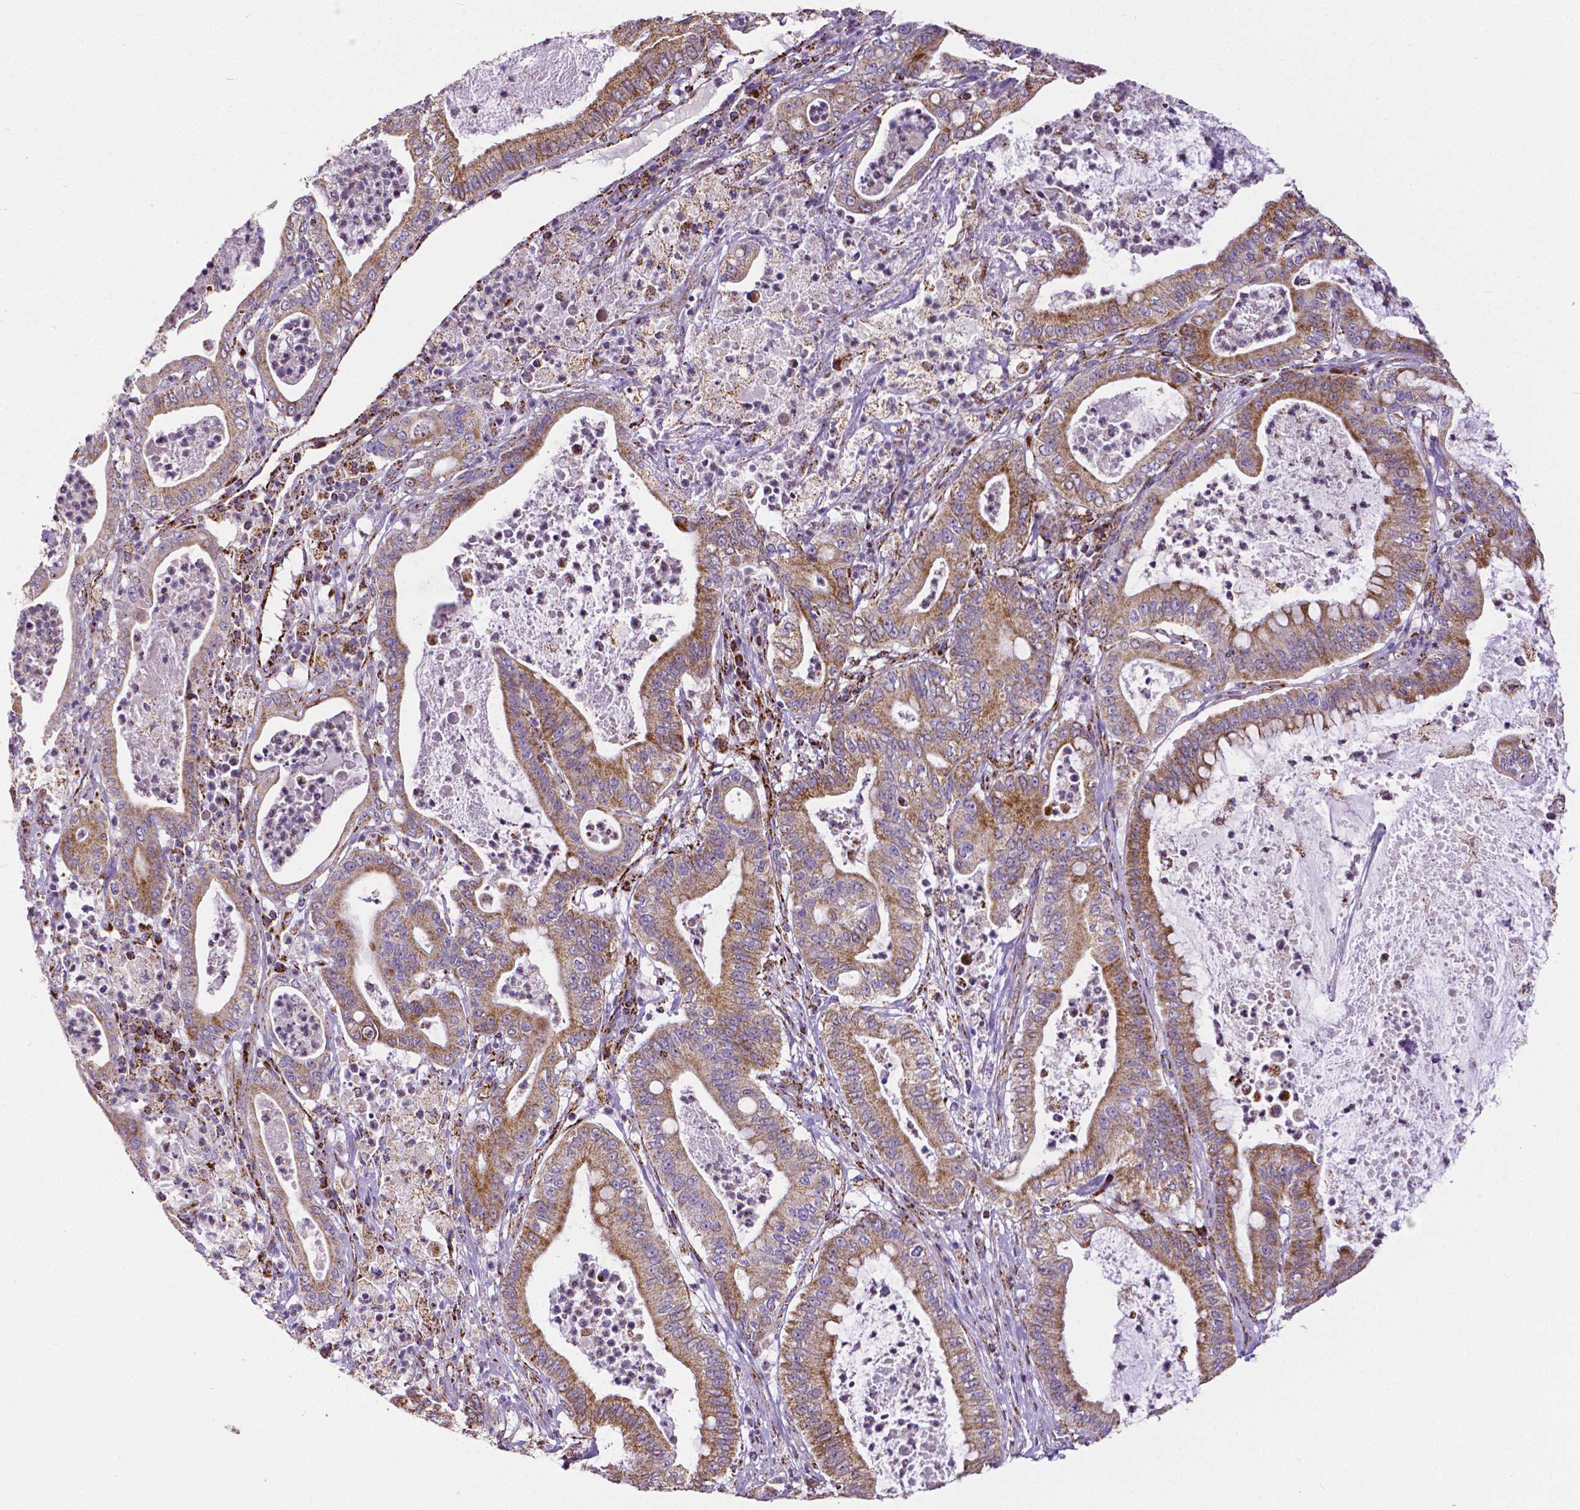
{"staining": {"intensity": "moderate", "quantity": ">75%", "location": "cytoplasmic/membranous"}, "tissue": "pancreatic cancer", "cell_type": "Tumor cells", "image_type": "cancer", "snomed": [{"axis": "morphology", "description": "Adenocarcinoma, NOS"}, {"axis": "topography", "description": "Pancreas"}], "caption": "IHC of human pancreatic cancer exhibits medium levels of moderate cytoplasmic/membranous staining in about >75% of tumor cells. Immunohistochemistry stains the protein of interest in brown and the nuclei are stained blue.", "gene": "MACC1", "patient": {"sex": "male", "age": 71}}